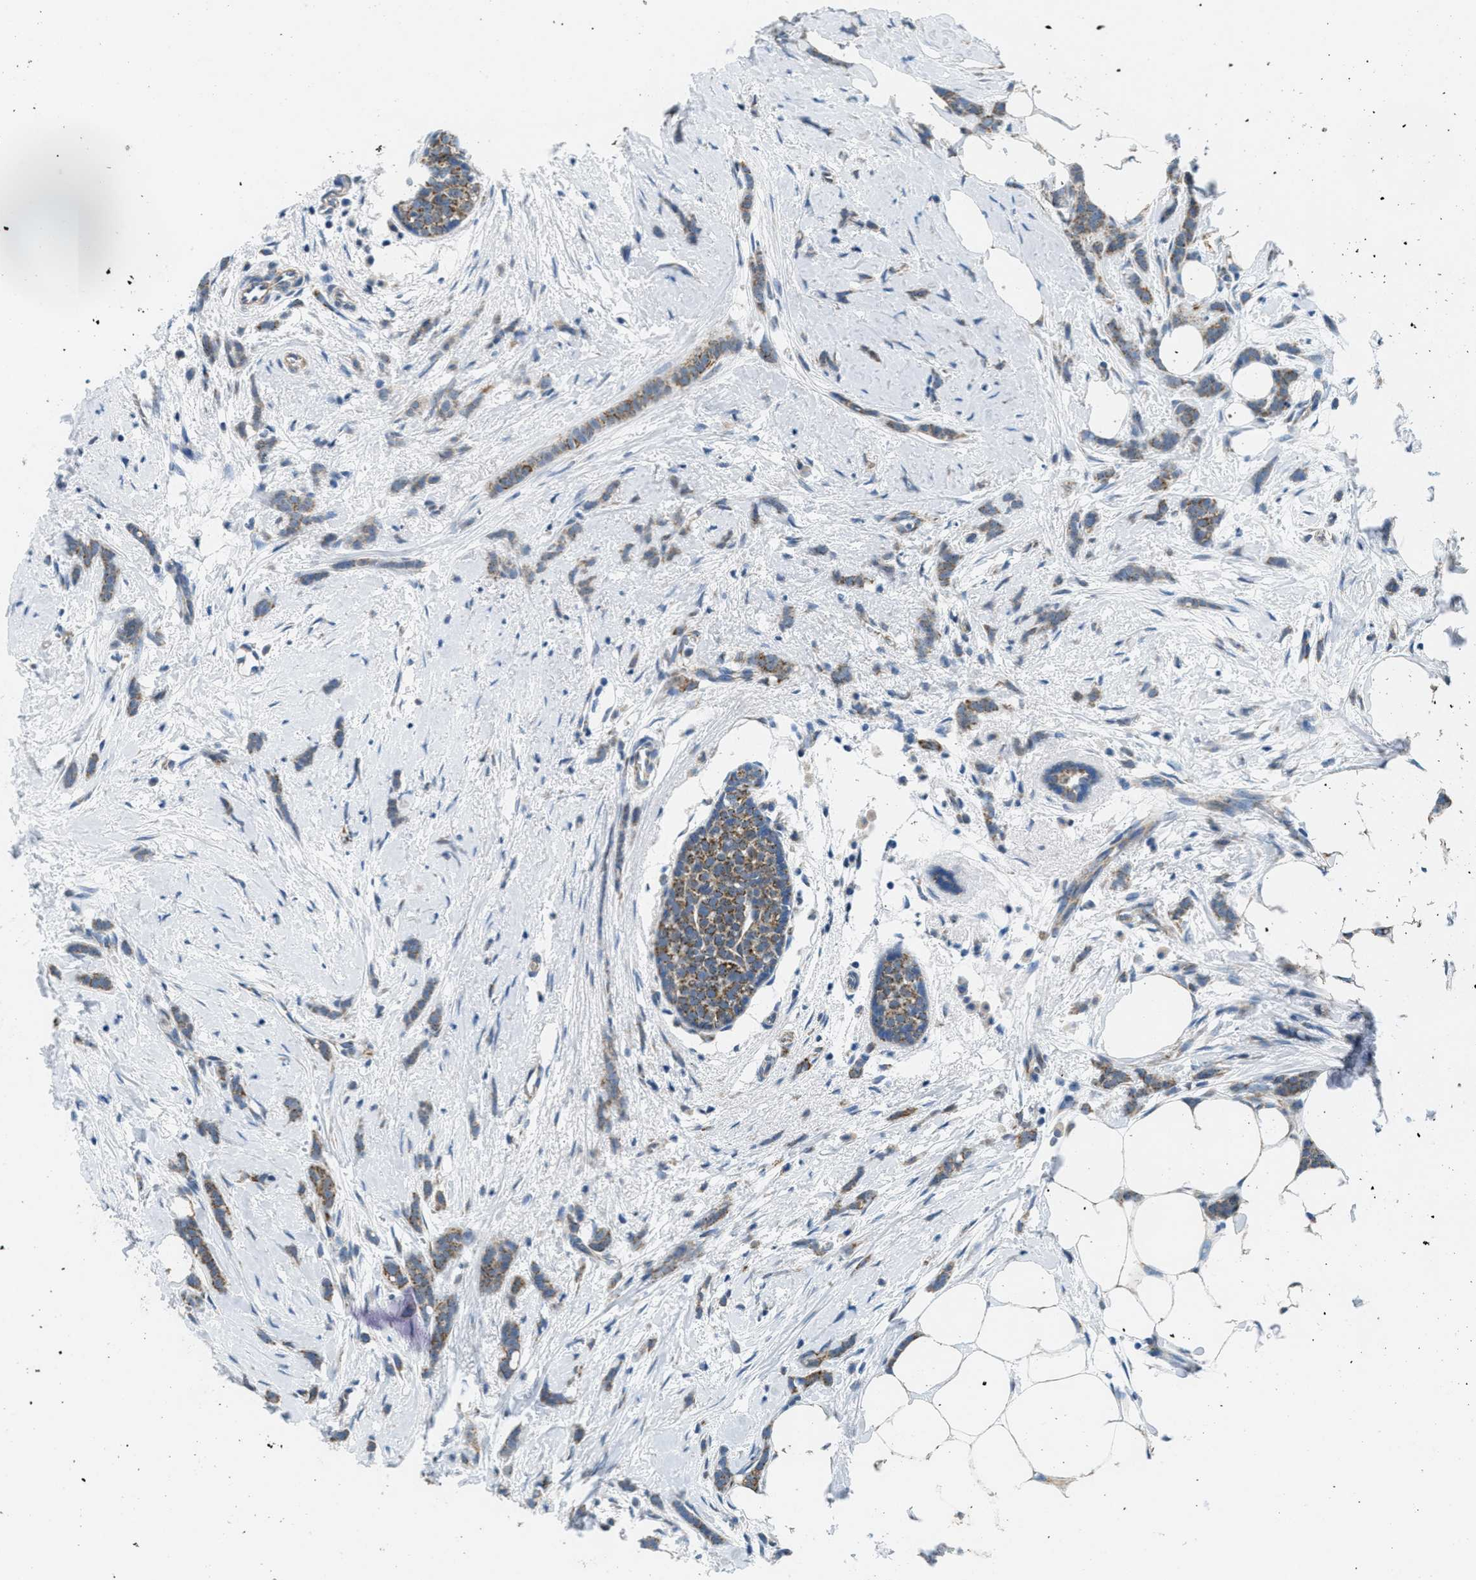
{"staining": {"intensity": "moderate", "quantity": ">75%", "location": "cytoplasmic/membranous"}, "tissue": "breast cancer", "cell_type": "Tumor cells", "image_type": "cancer", "snomed": [{"axis": "morphology", "description": "Lobular carcinoma, in situ"}, {"axis": "morphology", "description": "Lobular carcinoma"}, {"axis": "topography", "description": "Breast"}], "caption": "An image of human breast cancer stained for a protein displays moderate cytoplasmic/membranous brown staining in tumor cells. Using DAB (brown) and hematoxylin (blue) stains, captured at high magnification using brightfield microscopy.", "gene": "TOMM70", "patient": {"sex": "female", "age": 41}}